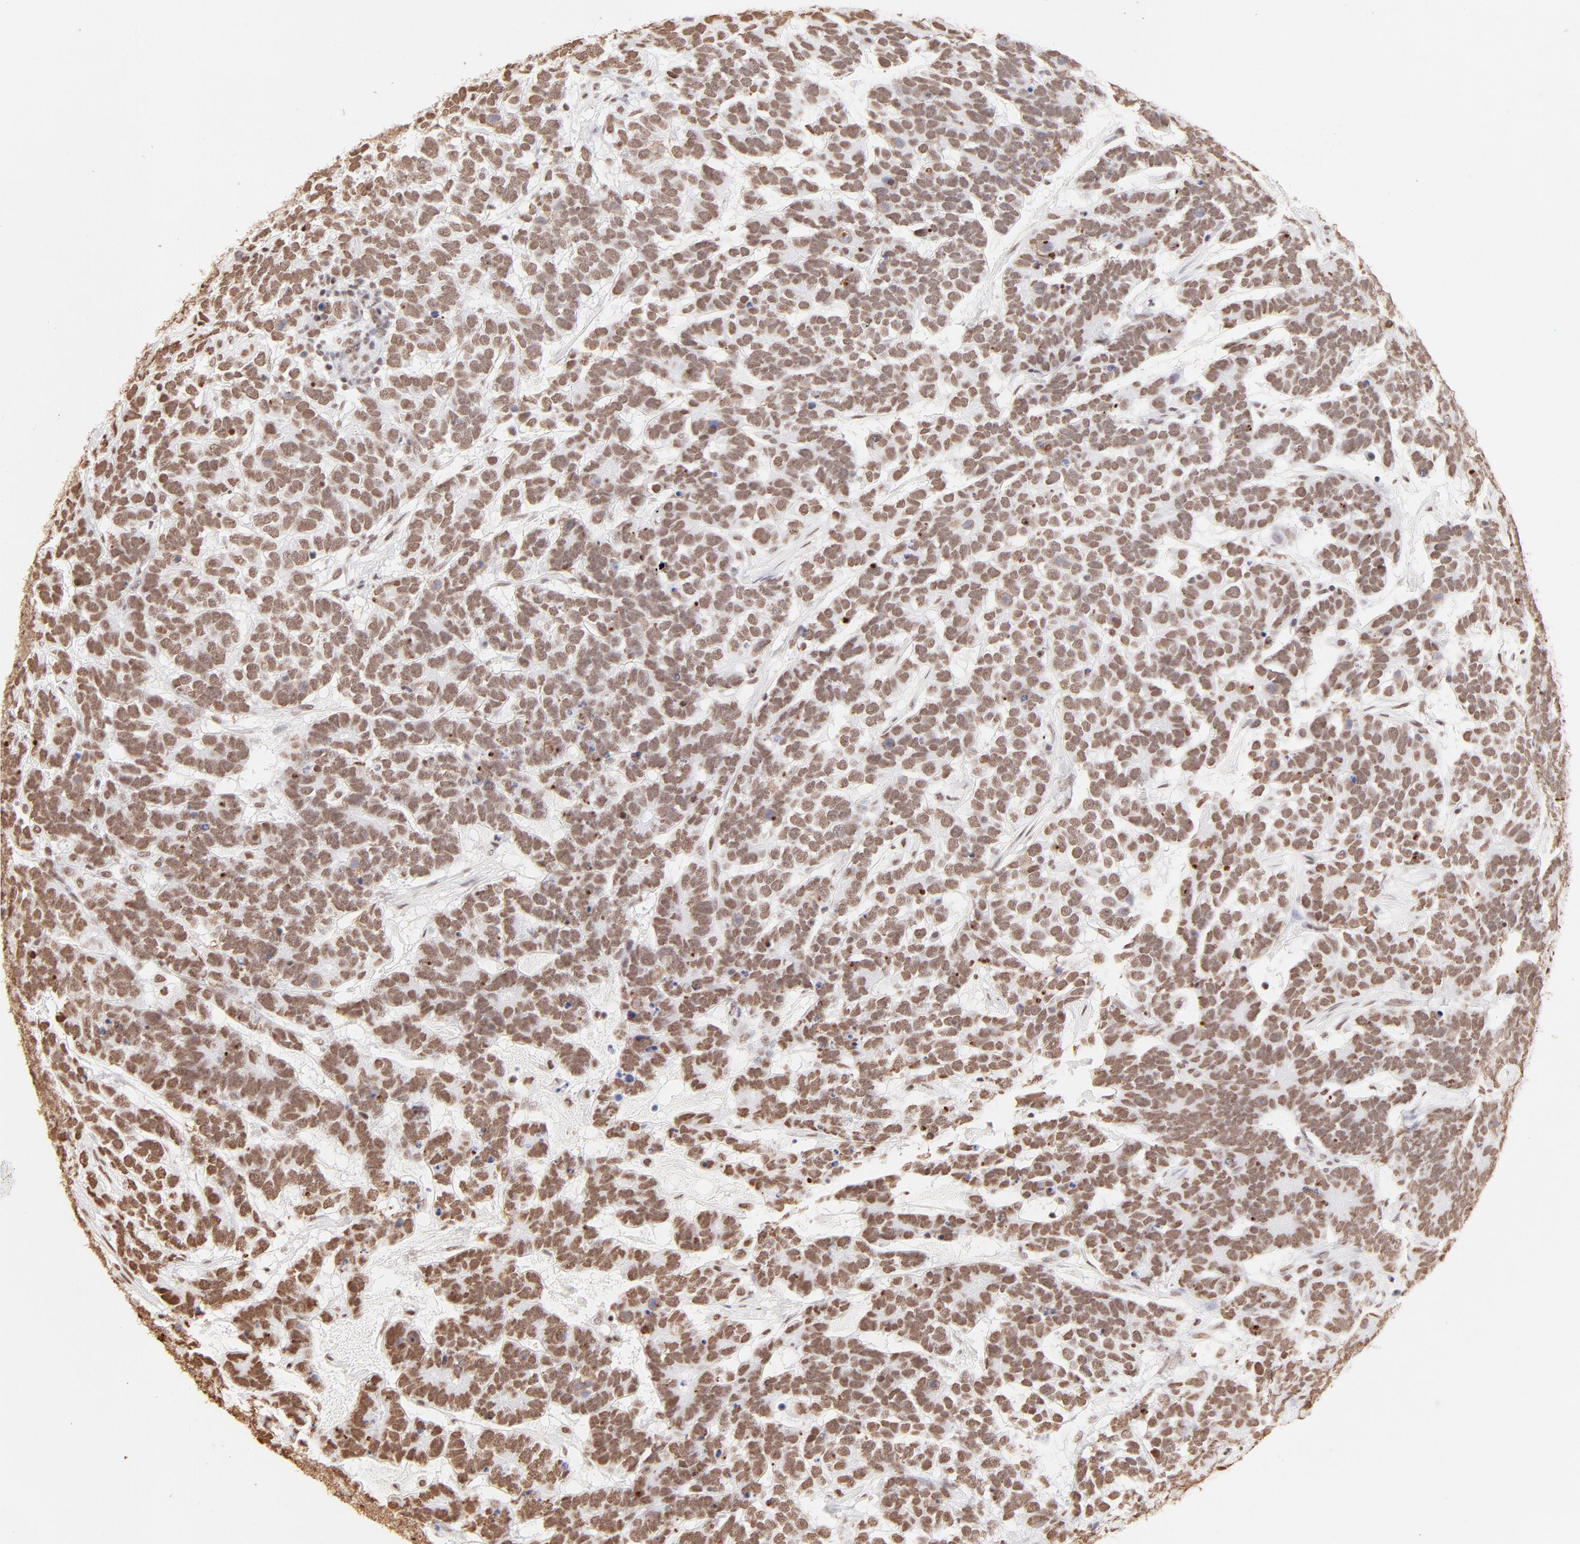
{"staining": {"intensity": "moderate", "quantity": ">75%", "location": "nuclear"}, "tissue": "testis cancer", "cell_type": "Tumor cells", "image_type": "cancer", "snomed": [{"axis": "morphology", "description": "Carcinoma, Embryonal, NOS"}, {"axis": "topography", "description": "Testis"}], "caption": "Immunohistochemistry image of neoplastic tissue: human testis embryonal carcinoma stained using immunohistochemistry displays medium levels of moderate protein expression localized specifically in the nuclear of tumor cells, appearing as a nuclear brown color.", "gene": "ZNF540", "patient": {"sex": "male", "age": 26}}